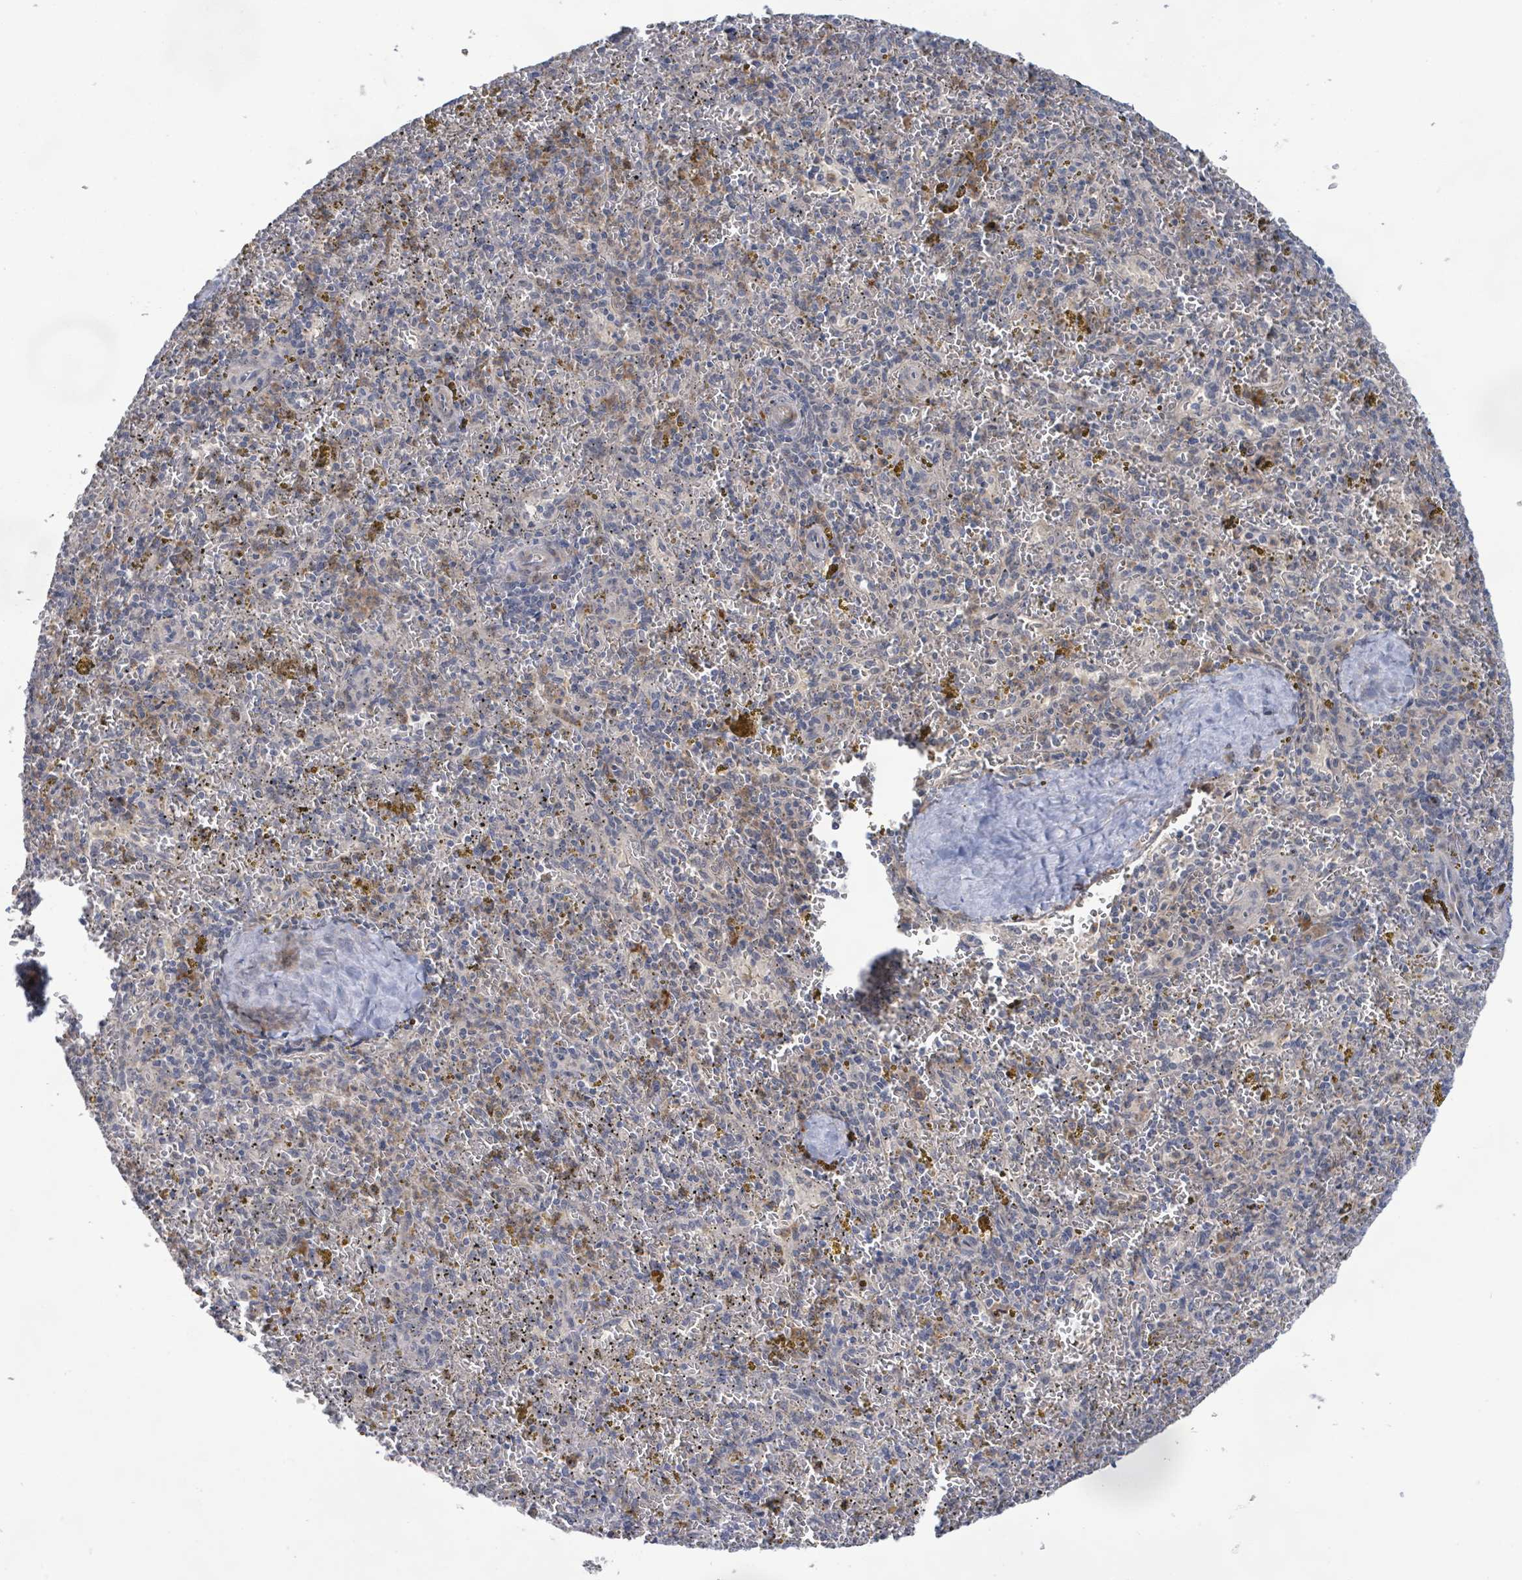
{"staining": {"intensity": "negative", "quantity": "none", "location": "none"}, "tissue": "spleen", "cell_type": "Cells in red pulp", "image_type": "normal", "snomed": [{"axis": "morphology", "description": "Normal tissue, NOS"}, {"axis": "topography", "description": "Spleen"}], "caption": "DAB immunohistochemical staining of unremarkable human spleen exhibits no significant positivity in cells in red pulp.", "gene": "SLIT3", "patient": {"sex": "male", "age": 57}}